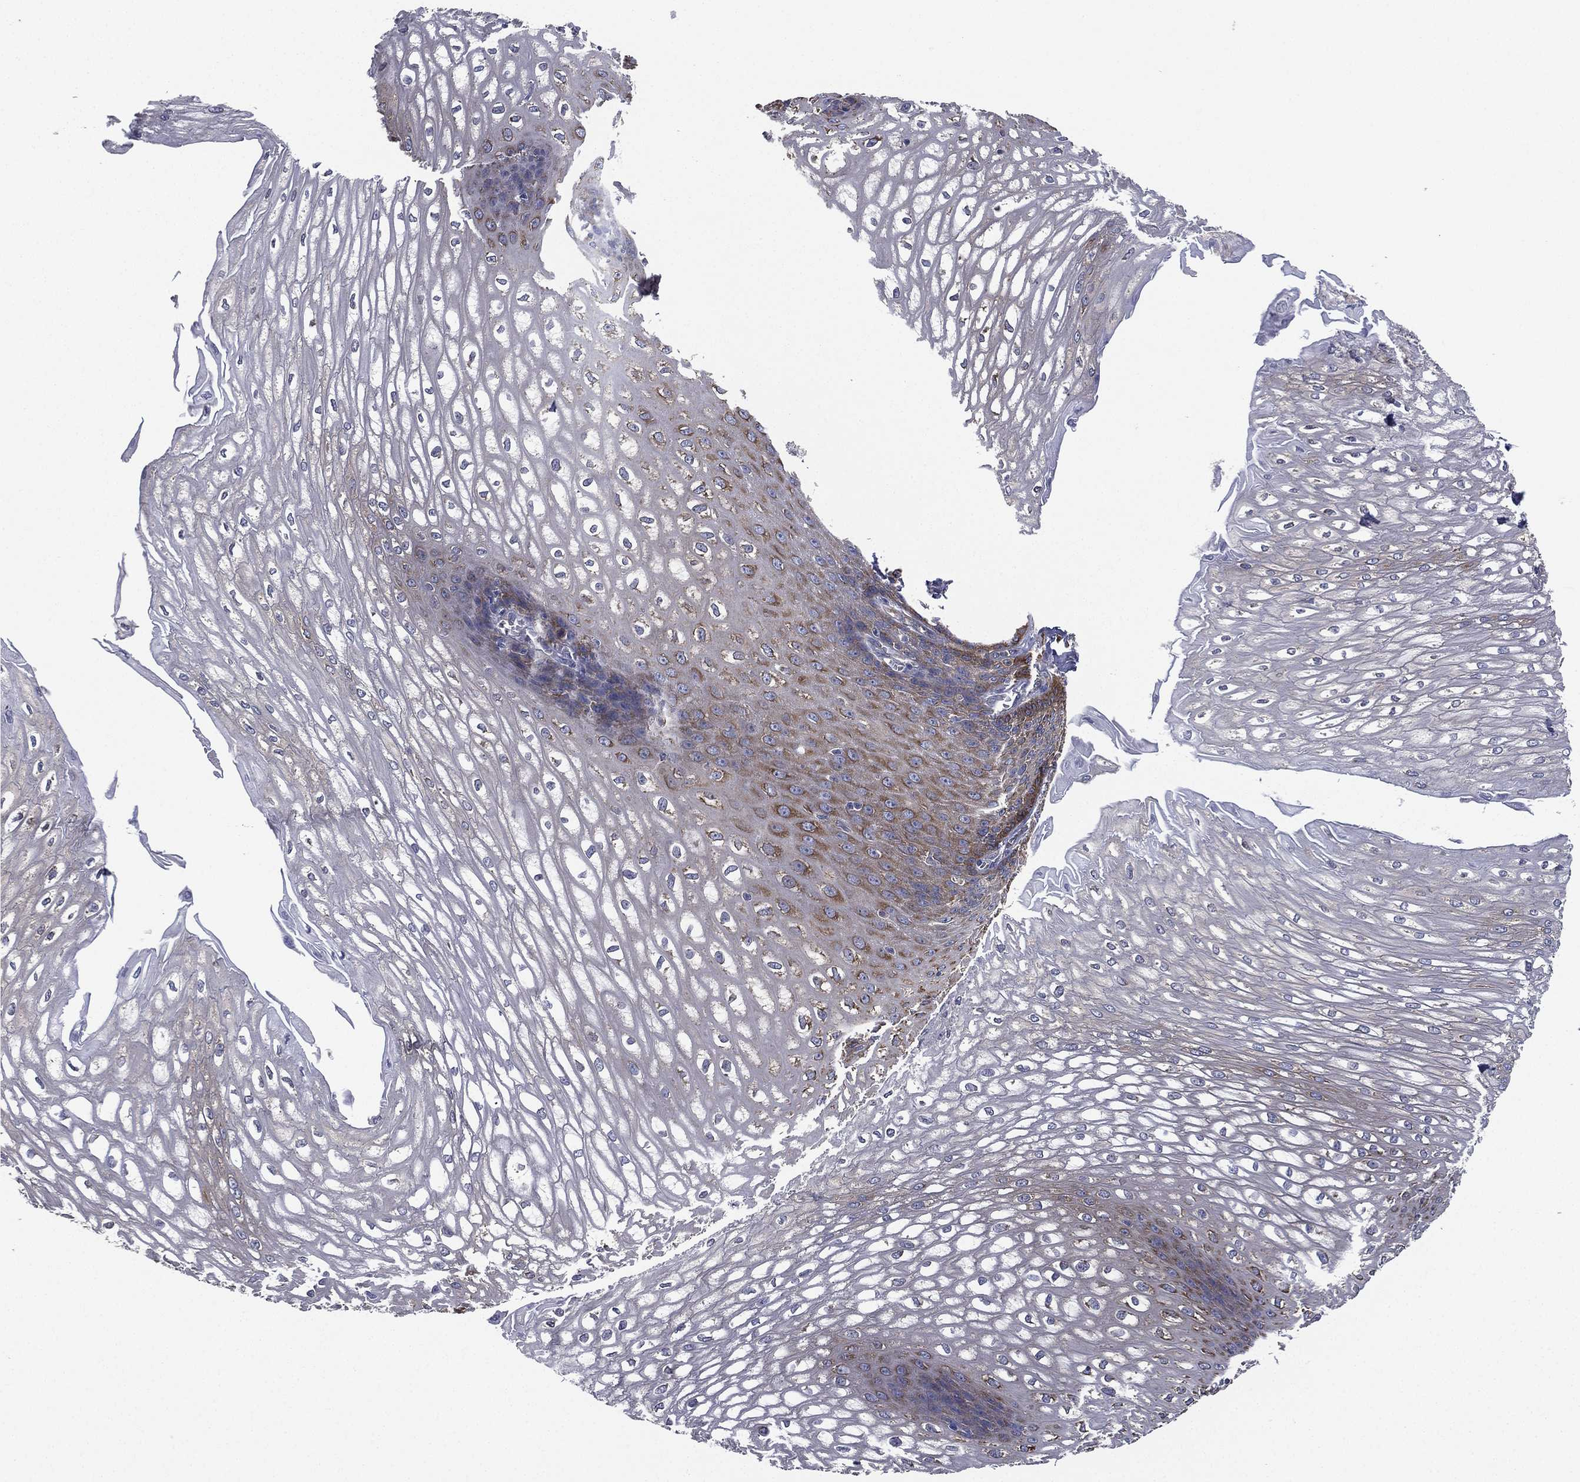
{"staining": {"intensity": "moderate", "quantity": "<25%", "location": "cytoplasmic/membranous"}, "tissue": "esophagus", "cell_type": "Squamous epithelial cells", "image_type": "normal", "snomed": [{"axis": "morphology", "description": "Normal tissue, NOS"}, {"axis": "topography", "description": "Esophagus"}], "caption": "Normal esophagus displays moderate cytoplasmic/membranous staining in approximately <25% of squamous epithelial cells.", "gene": "FARSA", "patient": {"sex": "male", "age": 58}}